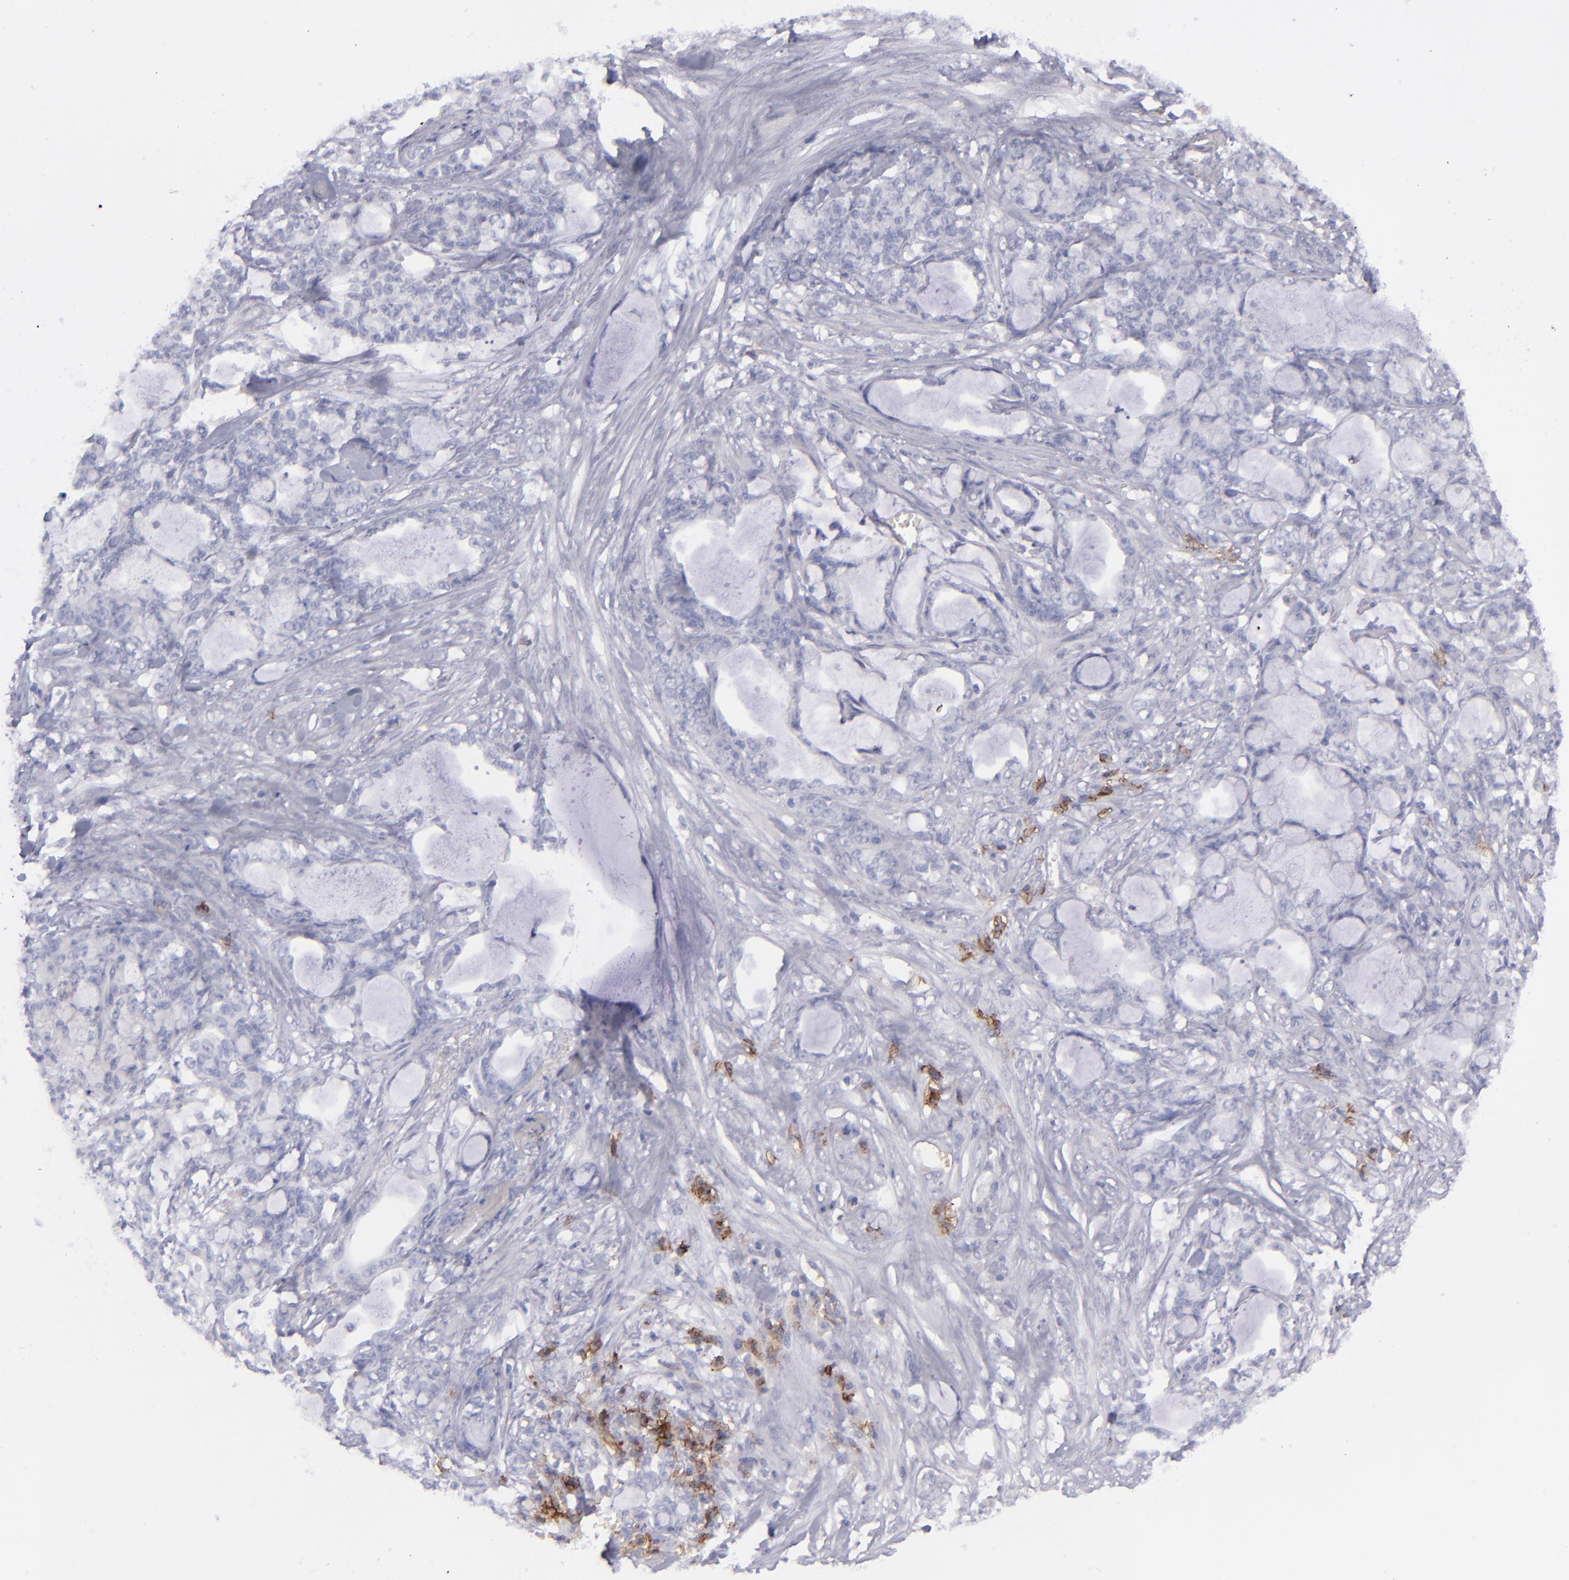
{"staining": {"intensity": "negative", "quantity": "none", "location": "none"}, "tissue": "pancreatic cancer", "cell_type": "Tumor cells", "image_type": "cancer", "snomed": [{"axis": "morphology", "description": "Adenocarcinoma, NOS"}, {"axis": "topography", "description": "Pancreas"}], "caption": "Immunohistochemical staining of adenocarcinoma (pancreatic) demonstrates no significant expression in tumor cells.", "gene": "CD27", "patient": {"sex": "female", "age": 73}}